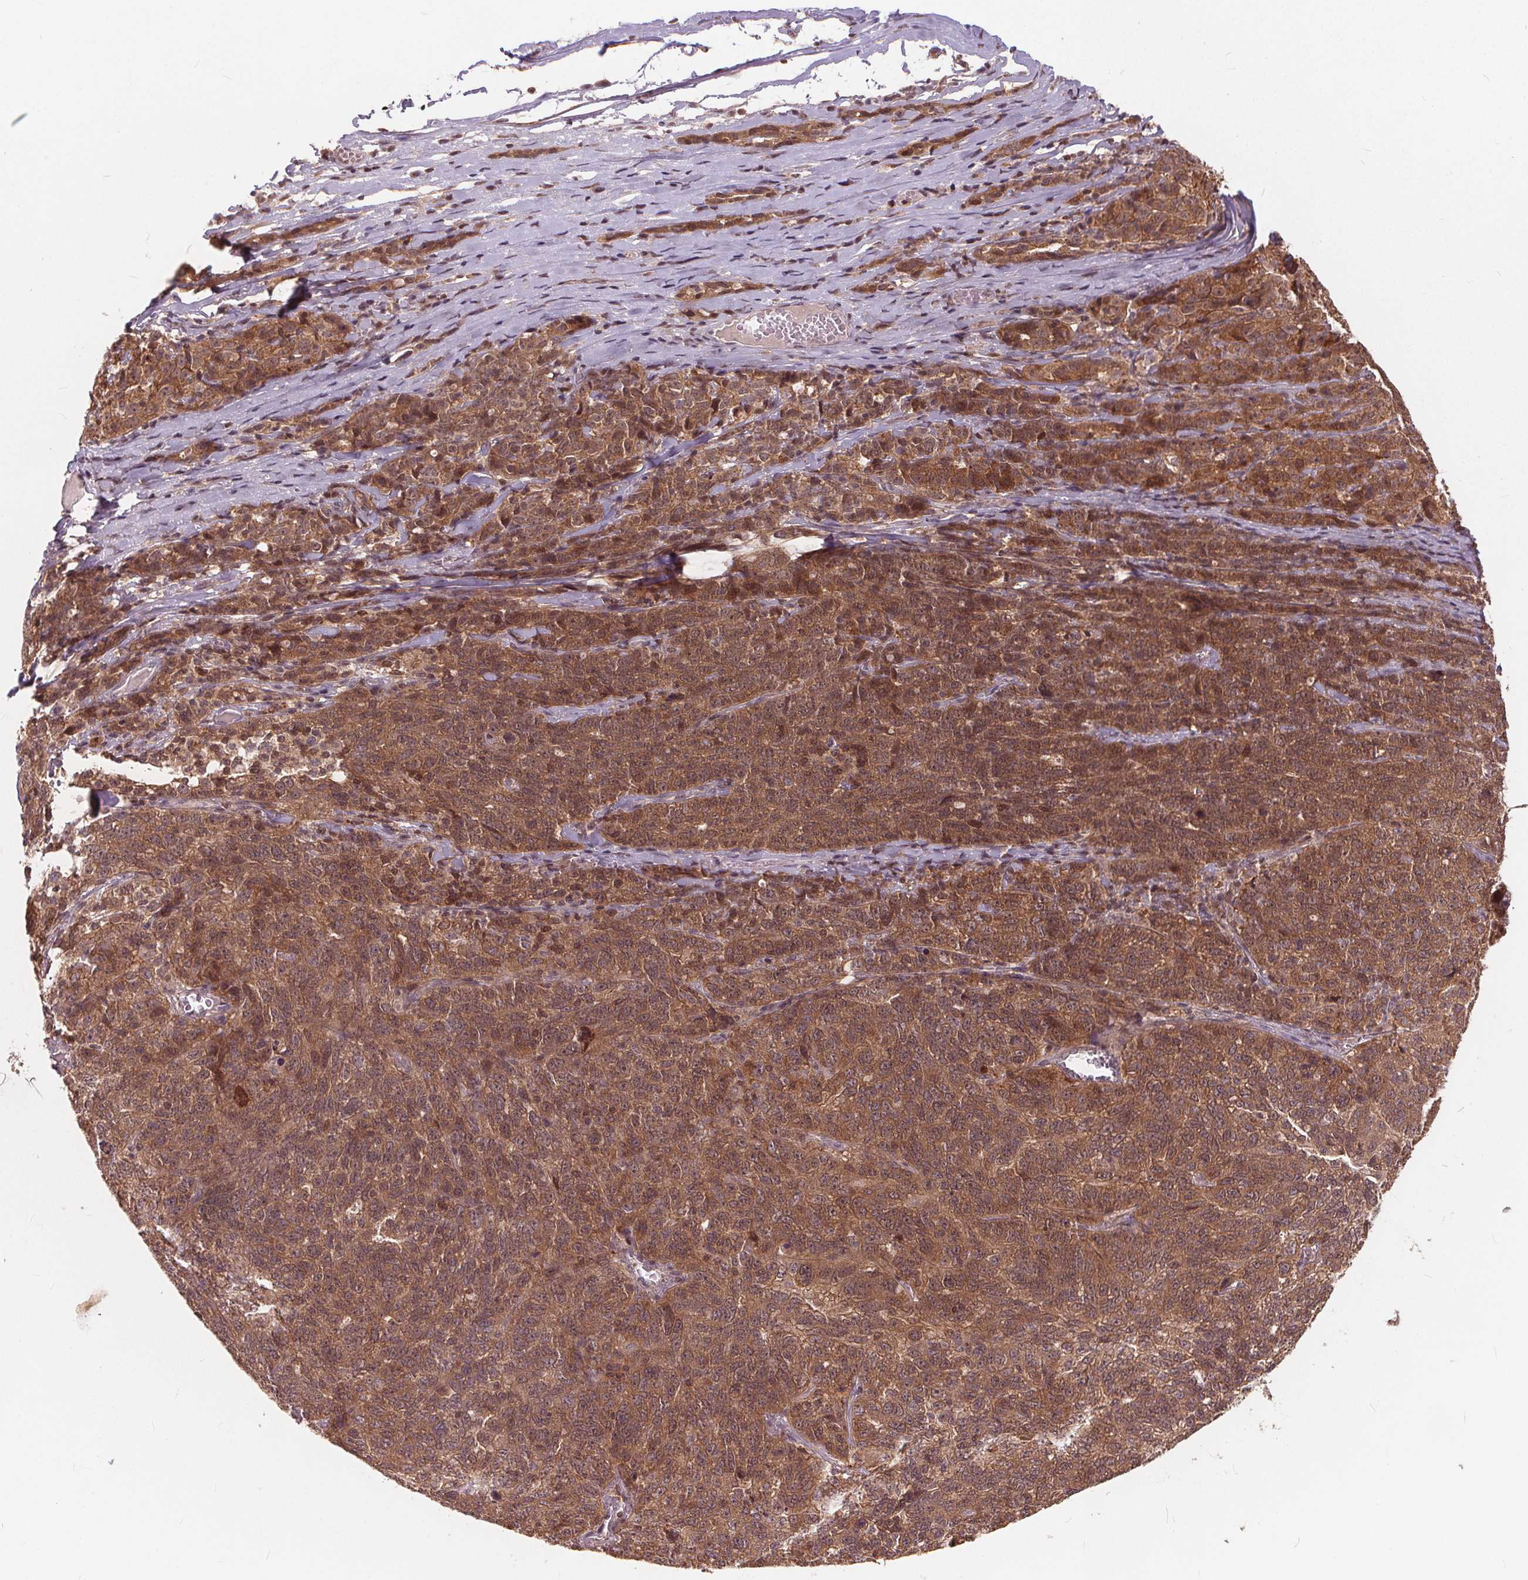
{"staining": {"intensity": "moderate", "quantity": ">75%", "location": "cytoplasmic/membranous"}, "tissue": "ovarian cancer", "cell_type": "Tumor cells", "image_type": "cancer", "snomed": [{"axis": "morphology", "description": "Cystadenocarcinoma, serous, NOS"}, {"axis": "topography", "description": "Ovary"}], "caption": "Human ovarian serous cystadenocarcinoma stained for a protein (brown) shows moderate cytoplasmic/membranous positive expression in approximately >75% of tumor cells.", "gene": "HIF1AN", "patient": {"sex": "female", "age": 71}}